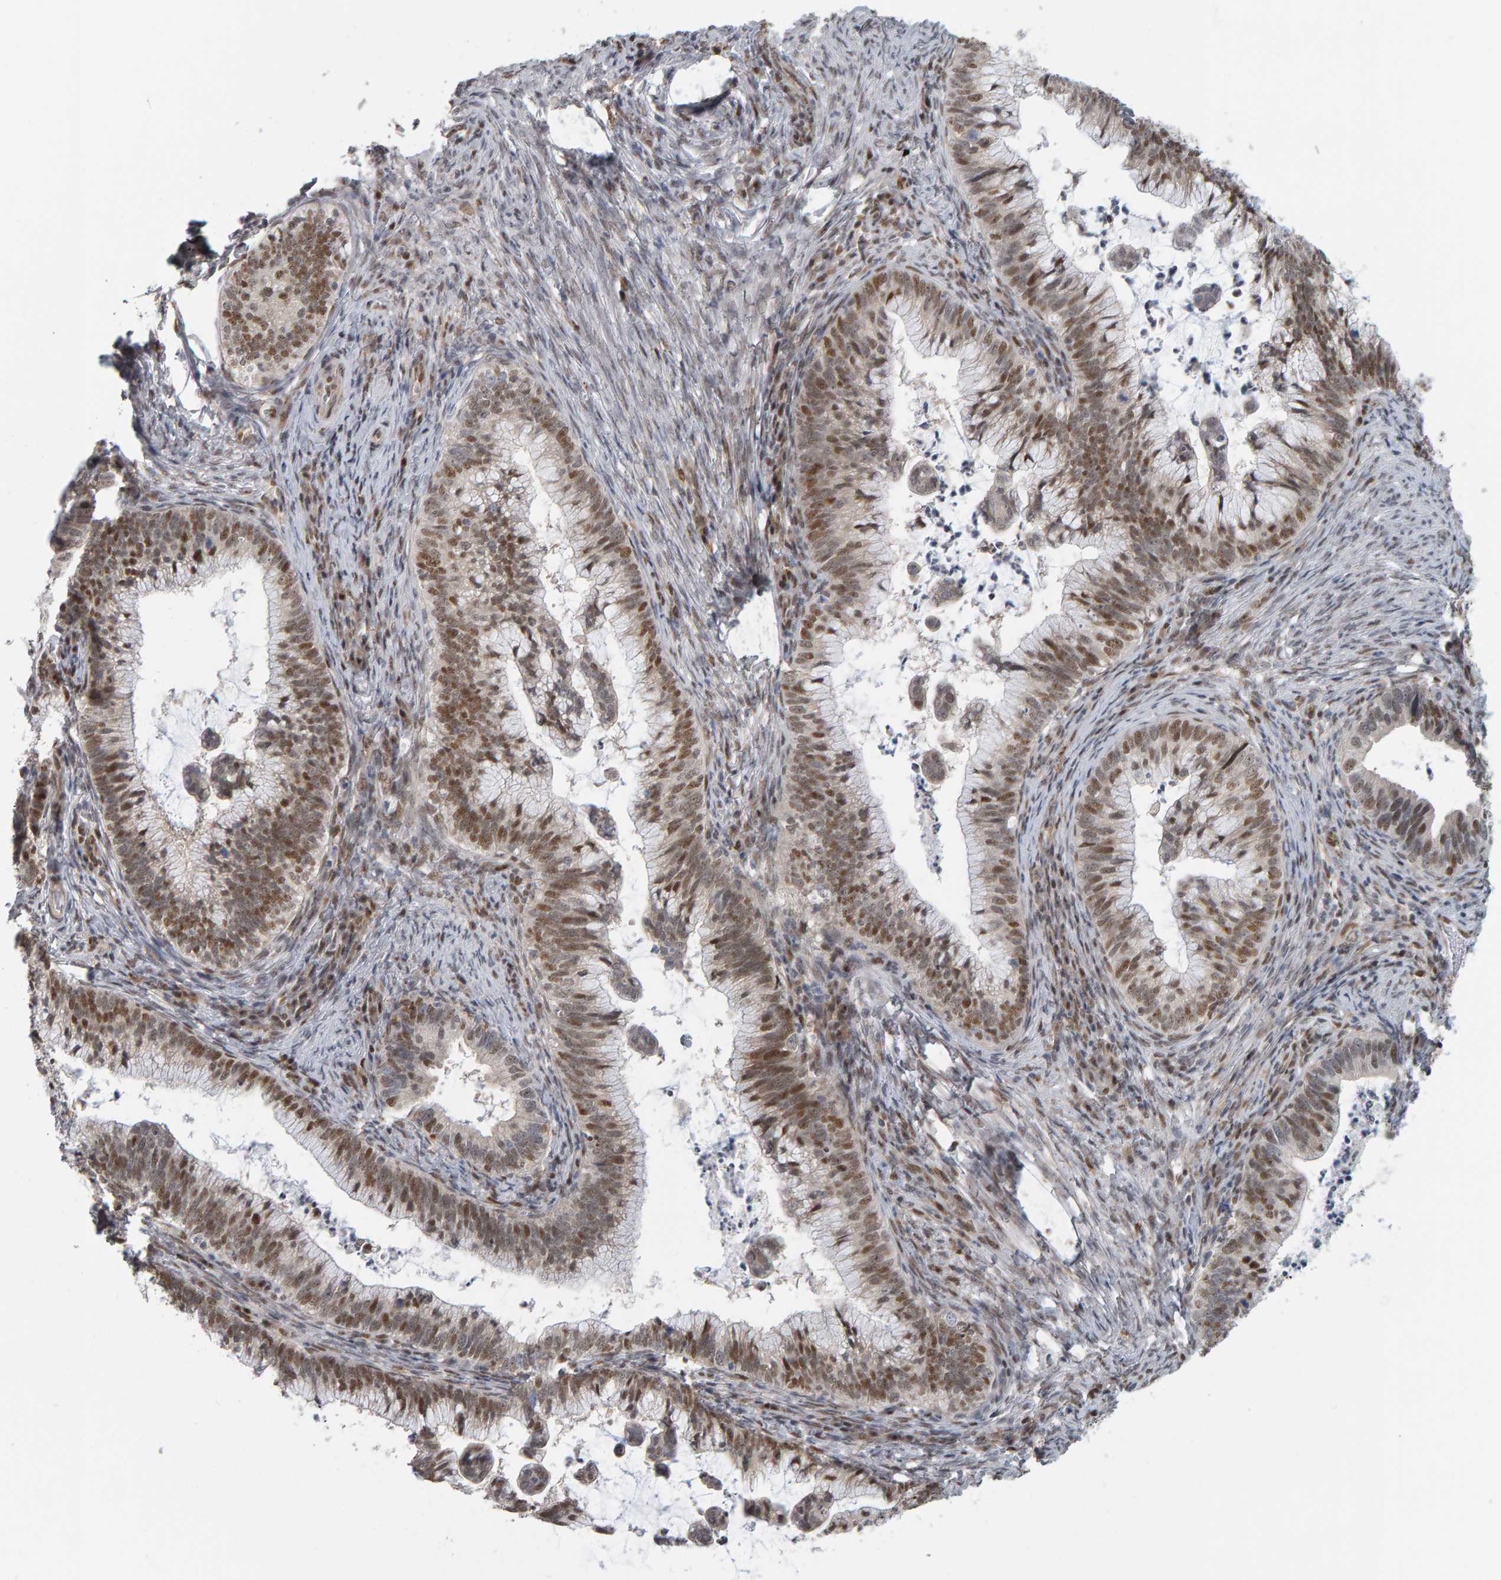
{"staining": {"intensity": "moderate", "quantity": ">75%", "location": "nuclear"}, "tissue": "cervical cancer", "cell_type": "Tumor cells", "image_type": "cancer", "snomed": [{"axis": "morphology", "description": "Adenocarcinoma, NOS"}, {"axis": "topography", "description": "Cervix"}], "caption": "The micrograph exhibits staining of adenocarcinoma (cervical), revealing moderate nuclear protein staining (brown color) within tumor cells.", "gene": "ATF7IP", "patient": {"sex": "female", "age": 36}}